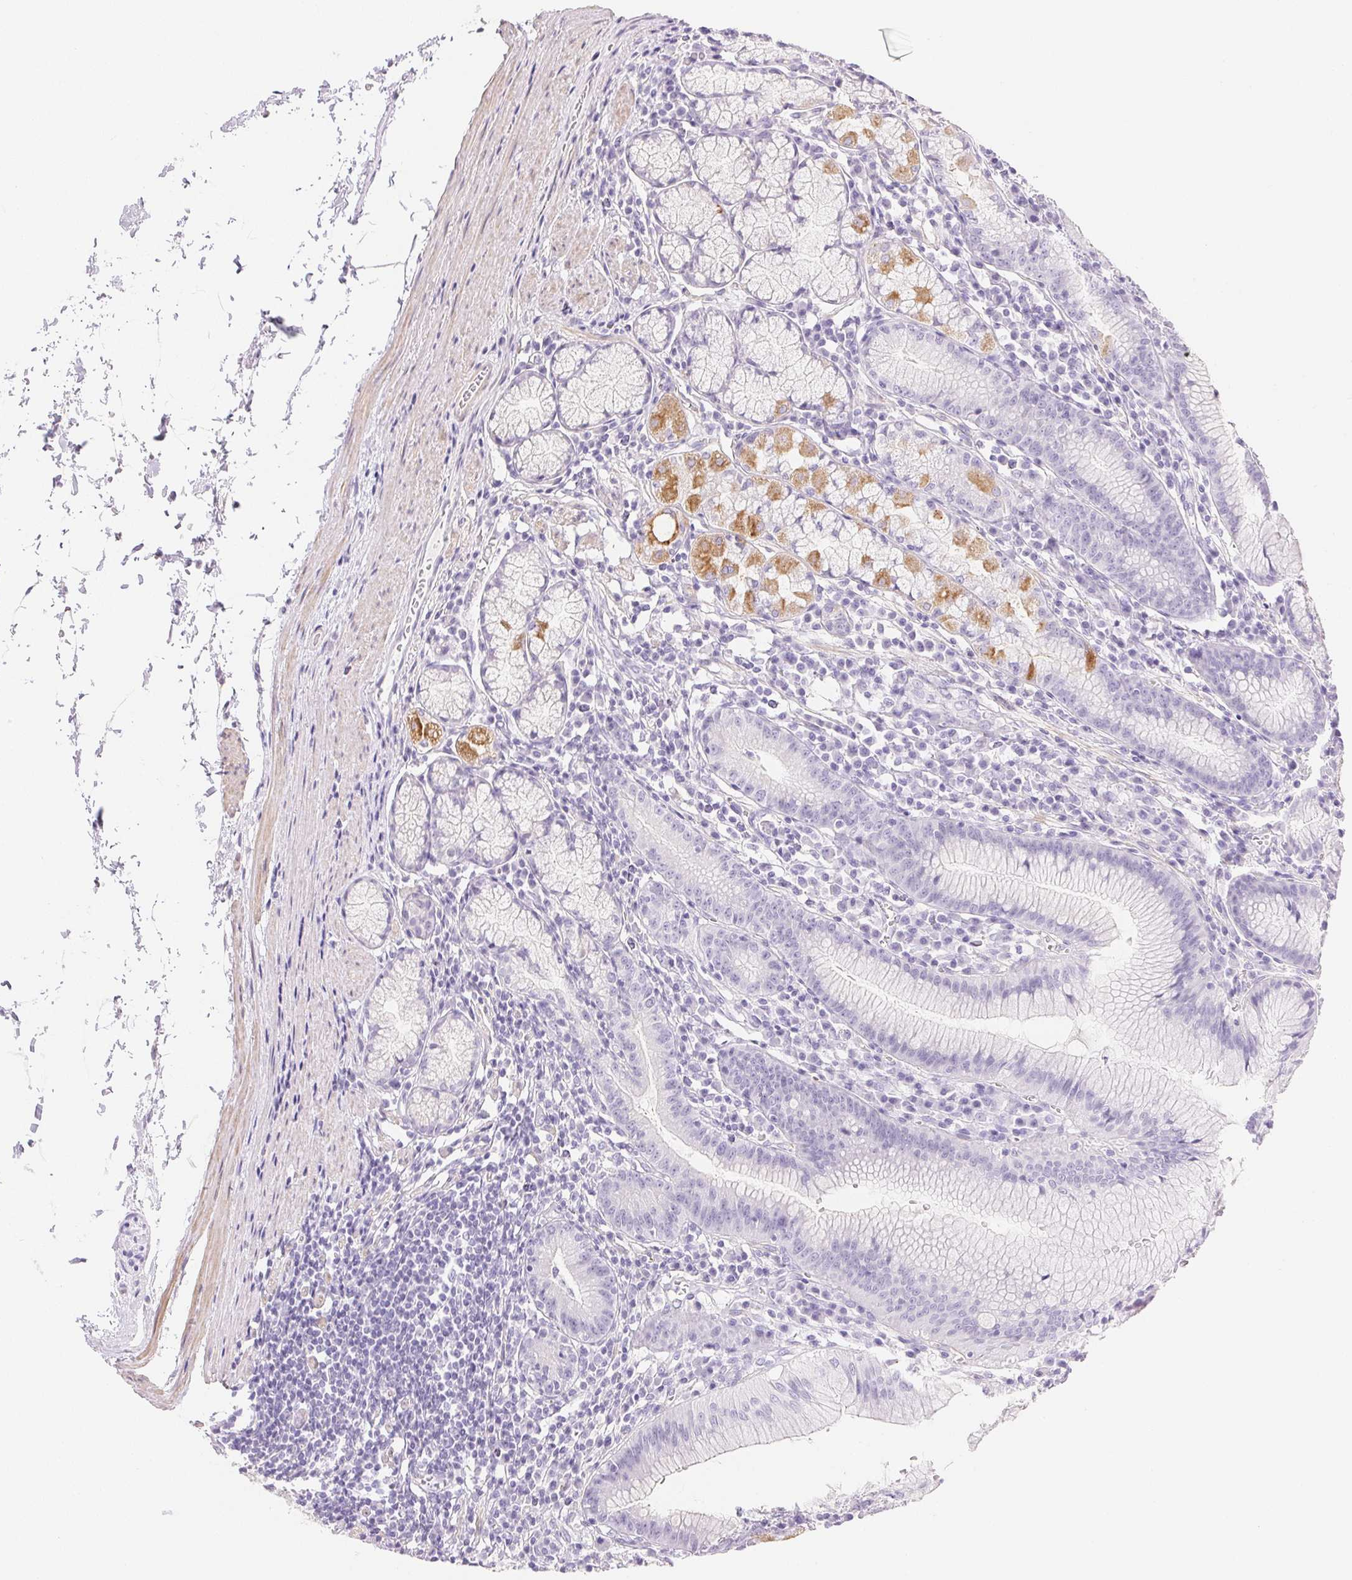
{"staining": {"intensity": "strong", "quantity": "<25%", "location": "cytoplasmic/membranous"}, "tissue": "stomach", "cell_type": "Glandular cells", "image_type": "normal", "snomed": [{"axis": "morphology", "description": "Normal tissue, NOS"}, {"axis": "topography", "description": "Stomach"}], "caption": "This photomicrograph reveals immunohistochemistry staining of unremarkable human stomach, with medium strong cytoplasmic/membranous positivity in approximately <25% of glandular cells.", "gene": "KCNE2", "patient": {"sex": "male", "age": 55}}